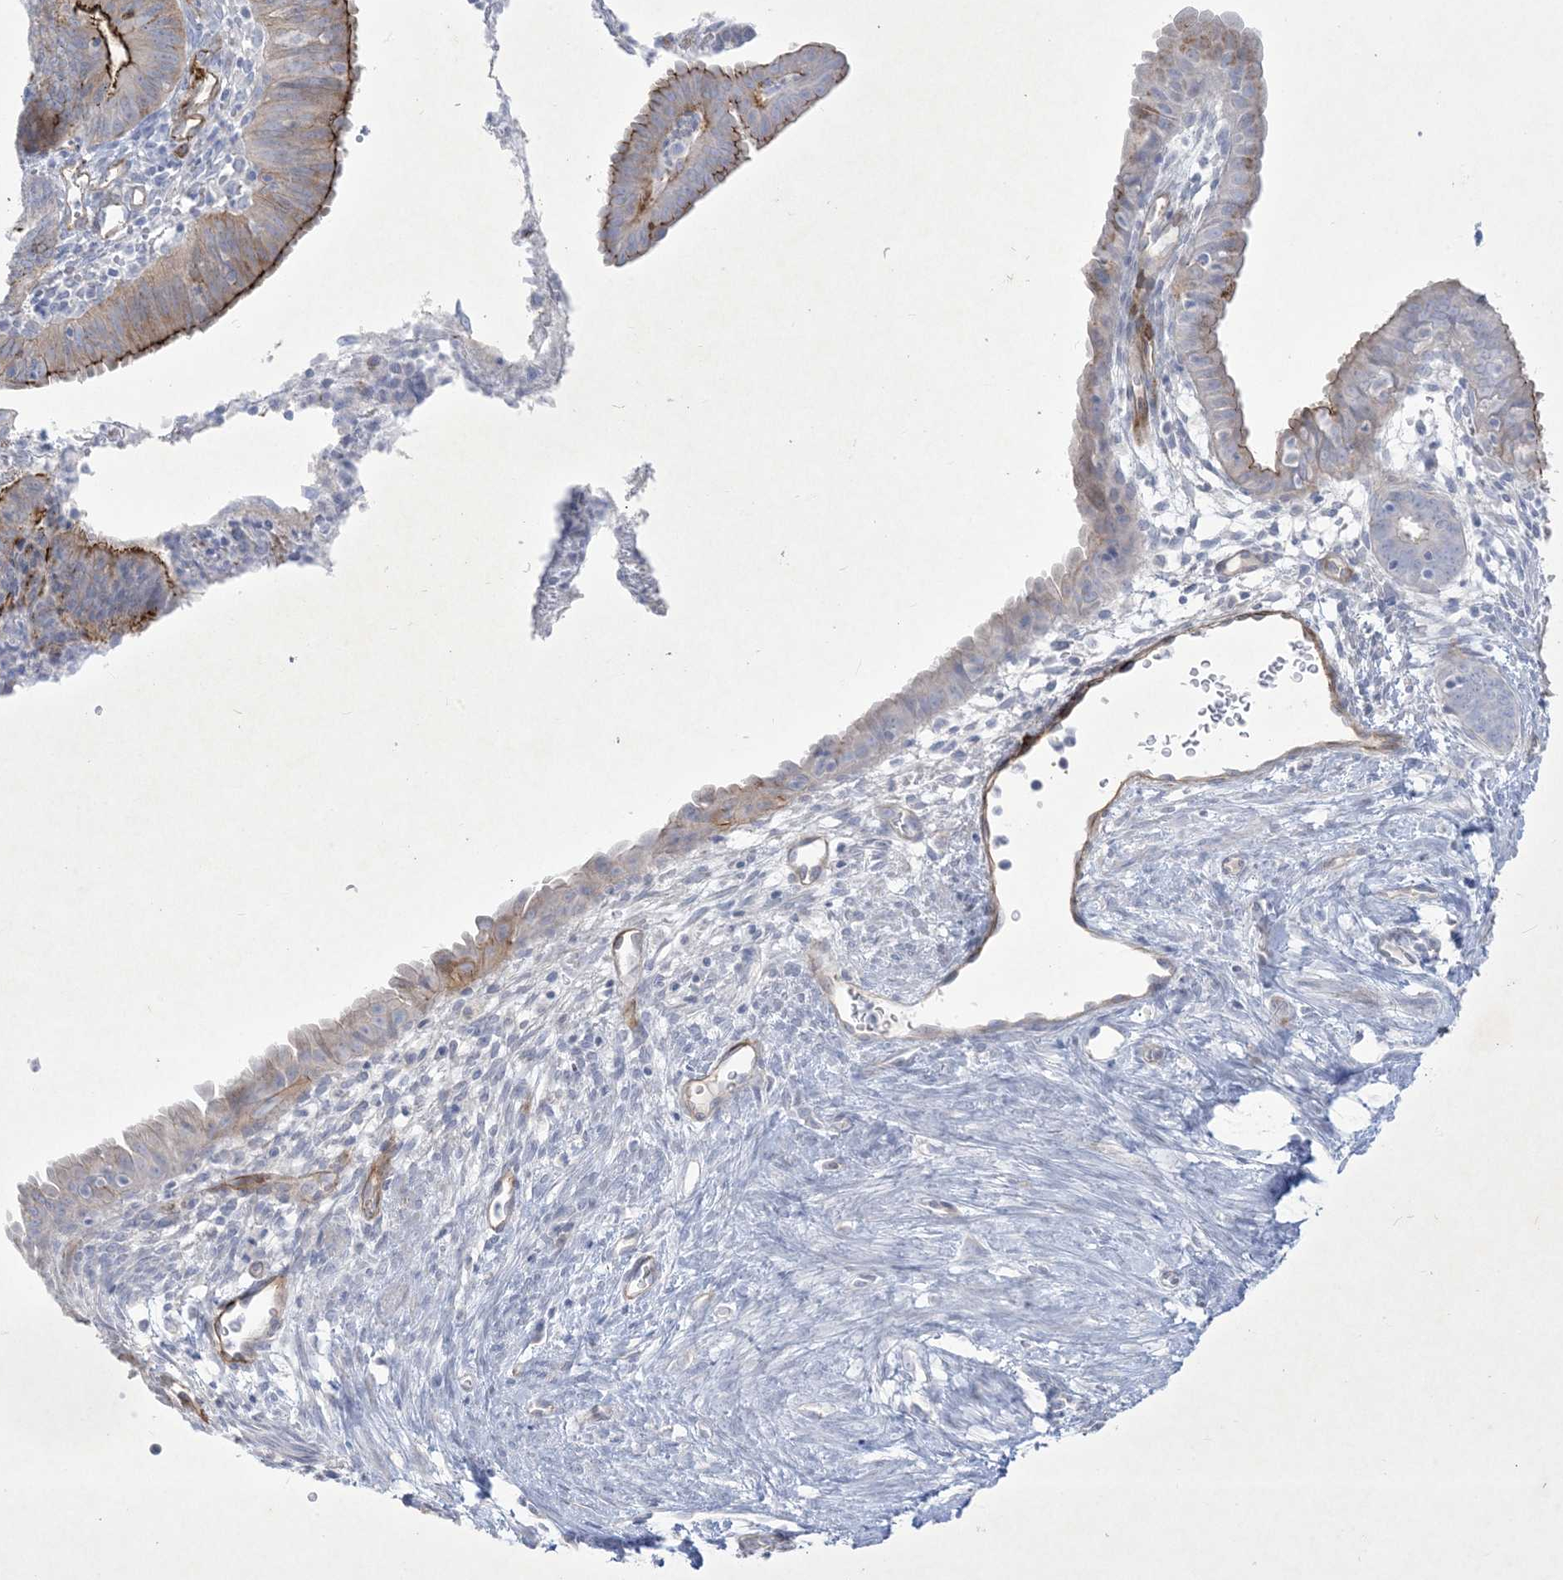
{"staining": {"intensity": "strong", "quantity": "25%-75%", "location": "cytoplasmic/membranous"}, "tissue": "endometrial cancer", "cell_type": "Tumor cells", "image_type": "cancer", "snomed": [{"axis": "morphology", "description": "Adenocarcinoma, NOS"}, {"axis": "topography", "description": "Endometrium"}], "caption": "Protein analysis of endometrial cancer tissue reveals strong cytoplasmic/membranous positivity in approximately 25%-75% of tumor cells.", "gene": "B3GNT7", "patient": {"sex": "female", "age": 51}}